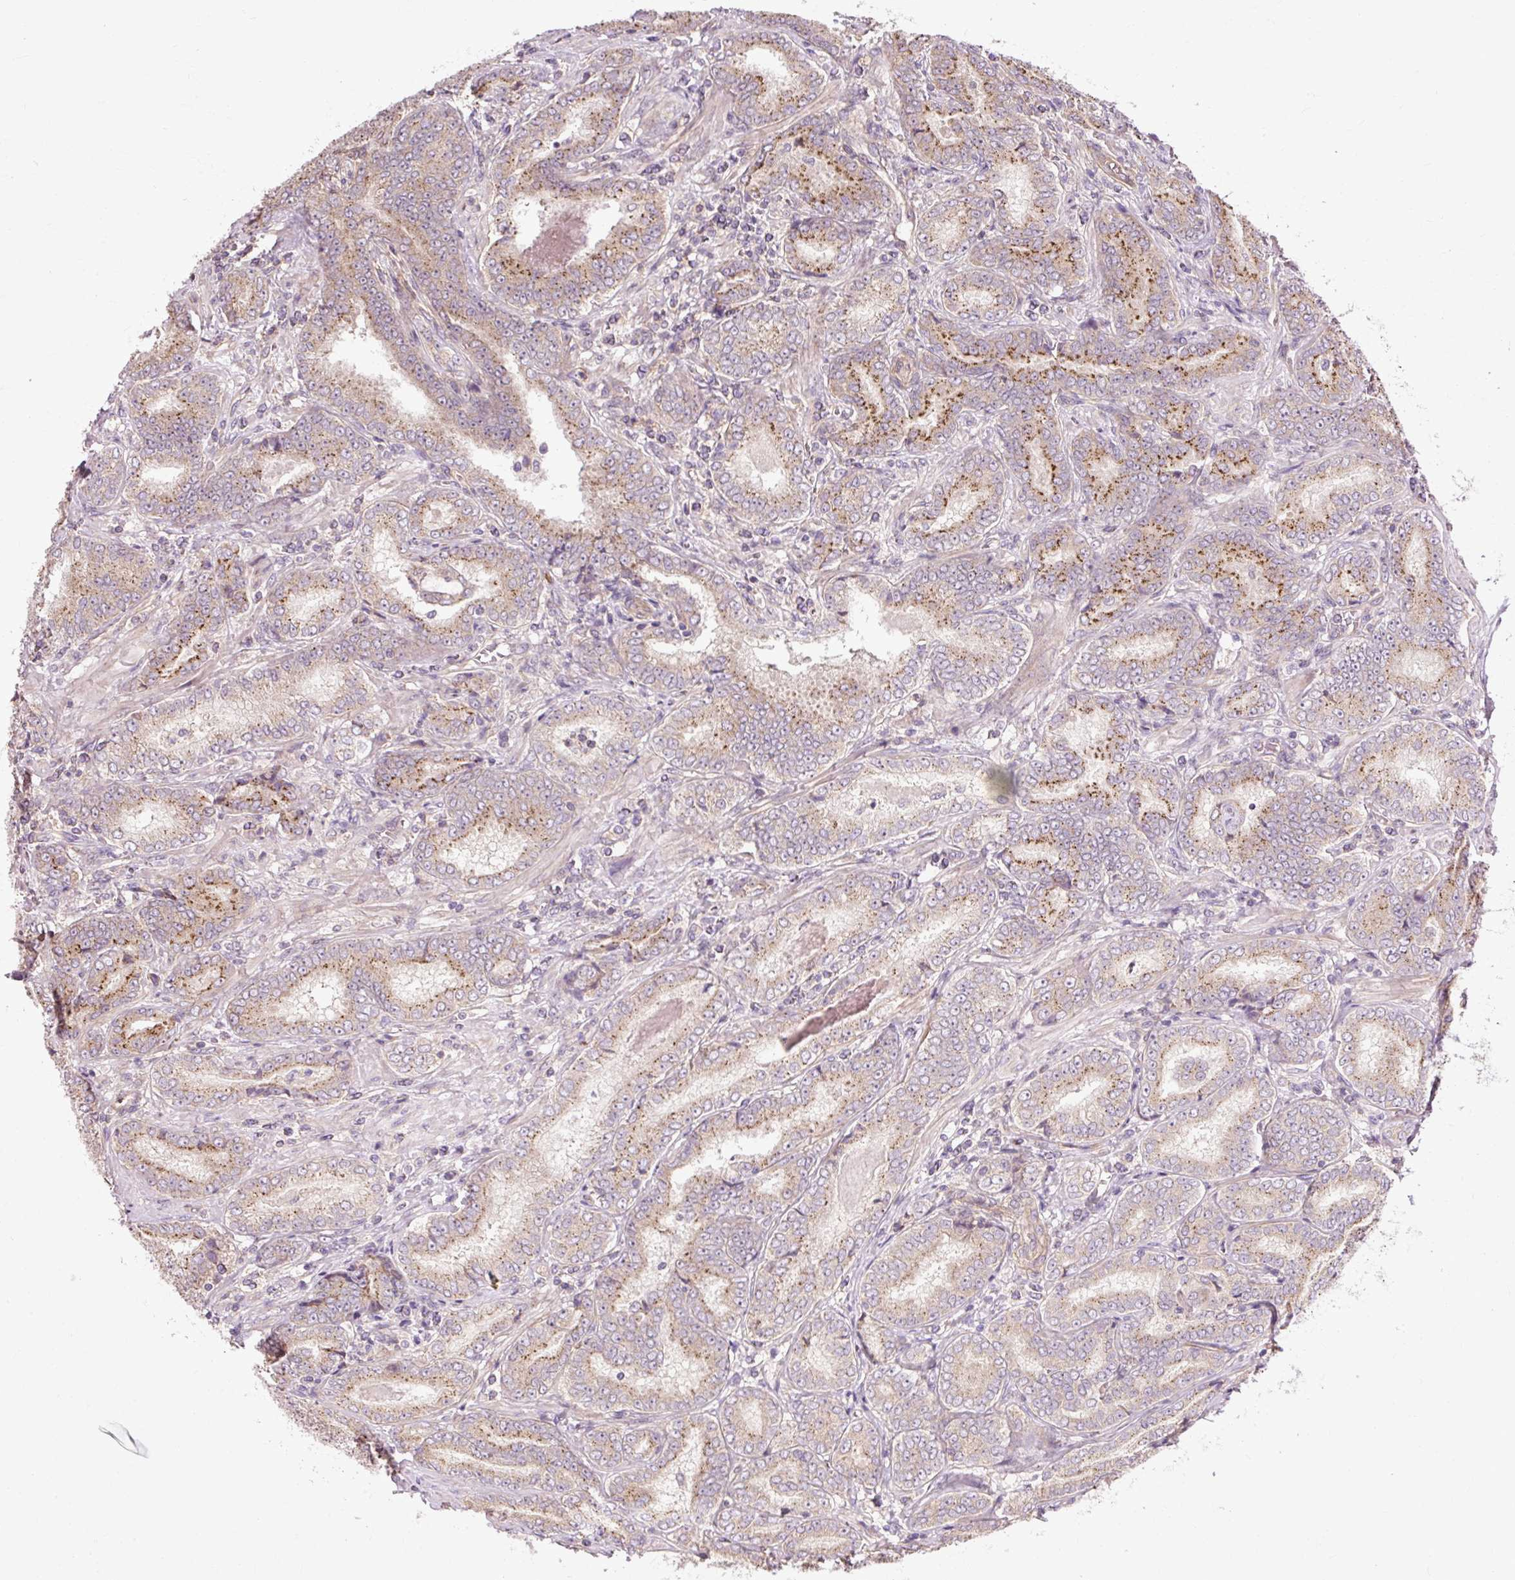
{"staining": {"intensity": "moderate", "quantity": "25%-75%", "location": "cytoplasmic/membranous"}, "tissue": "prostate cancer", "cell_type": "Tumor cells", "image_type": "cancer", "snomed": [{"axis": "morphology", "description": "Adenocarcinoma, High grade"}, {"axis": "topography", "description": "Prostate"}], "caption": "Tumor cells demonstrate moderate cytoplasmic/membranous positivity in approximately 25%-75% of cells in prostate cancer (adenocarcinoma (high-grade)).", "gene": "FLRT1", "patient": {"sex": "male", "age": 72}}